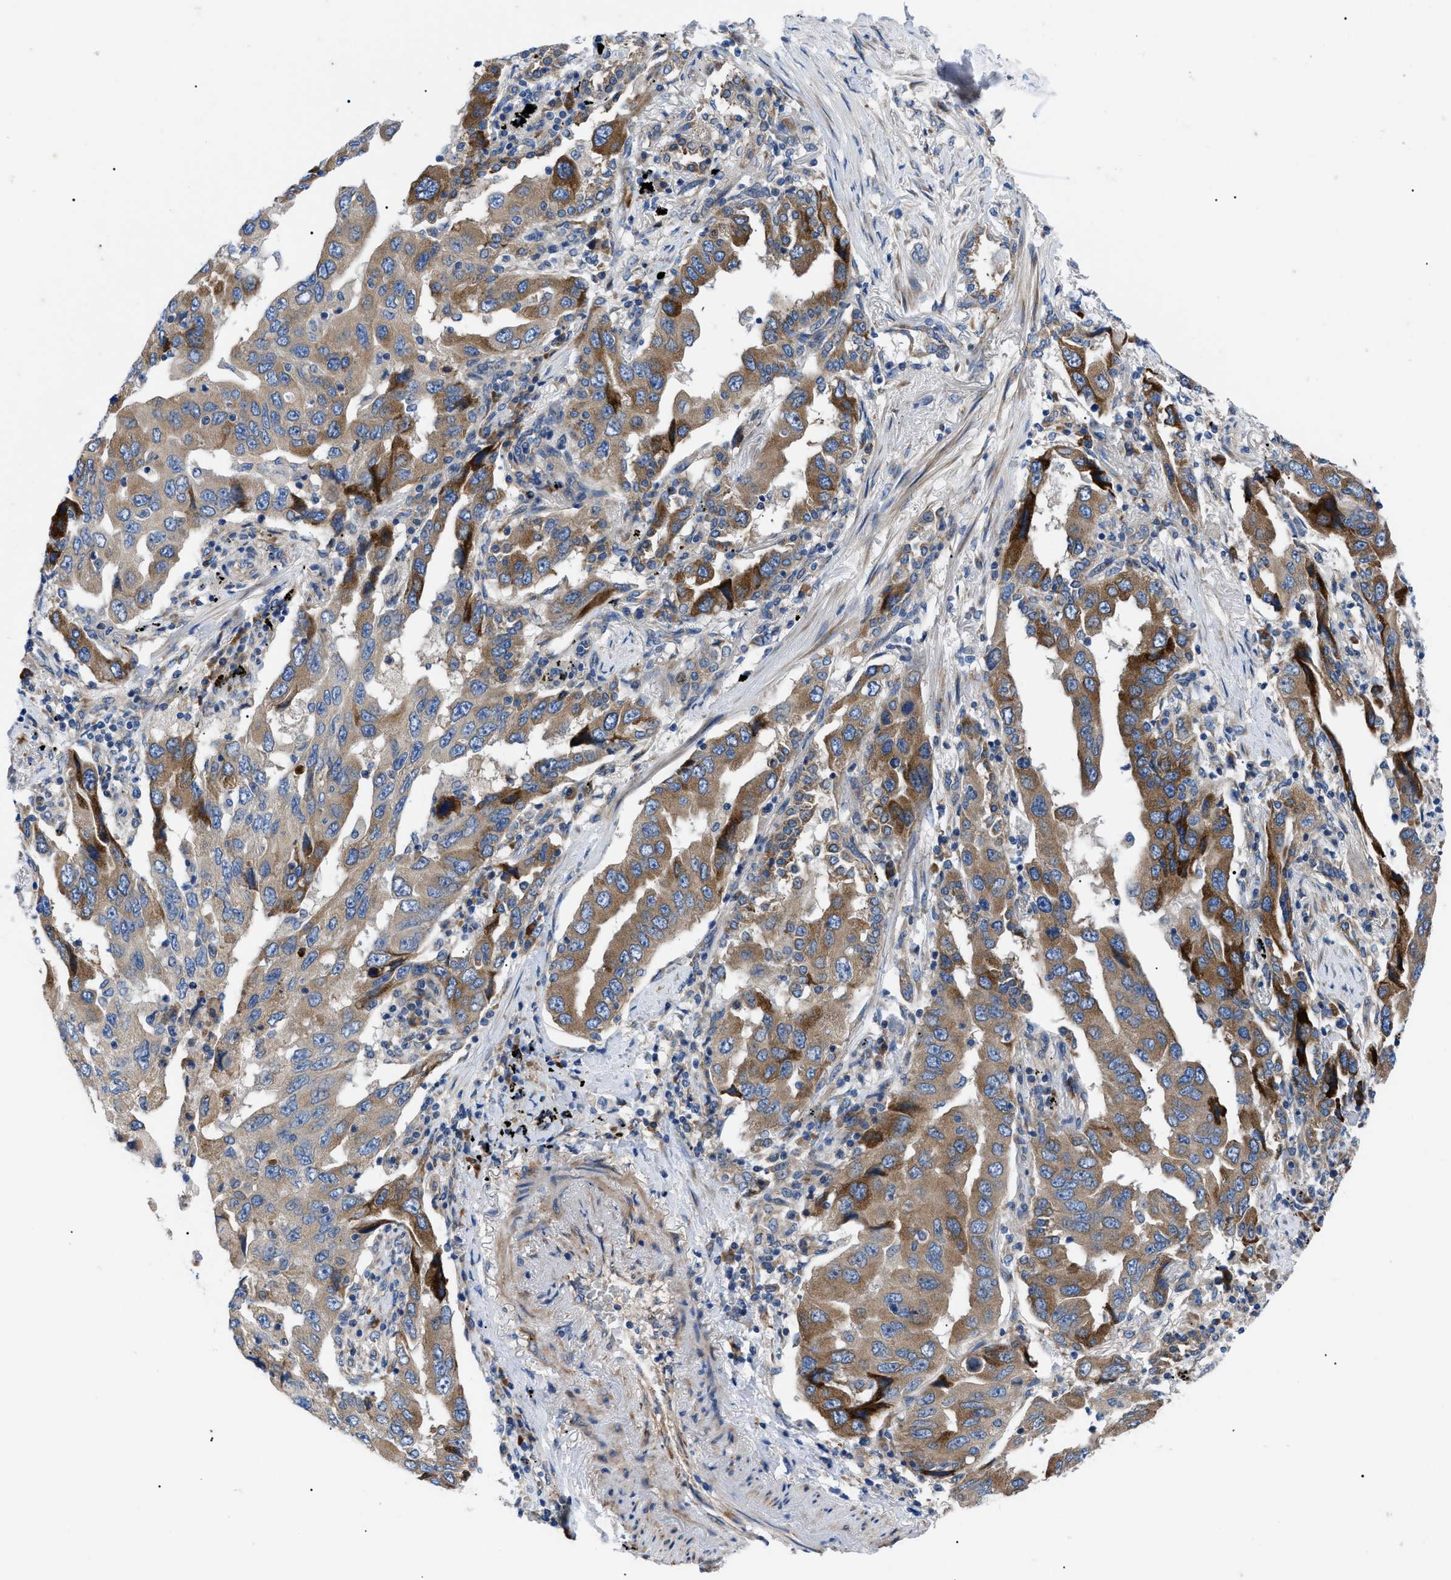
{"staining": {"intensity": "moderate", "quantity": ">75%", "location": "cytoplasmic/membranous"}, "tissue": "lung cancer", "cell_type": "Tumor cells", "image_type": "cancer", "snomed": [{"axis": "morphology", "description": "Adenocarcinoma, NOS"}, {"axis": "topography", "description": "Lung"}], "caption": "Moderate cytoplasmic/membranous protein positivity is appreciated in approximately >75% of tumor cells in lung cancer (adenocarcinoma).", "gene": "HSPB8", "patient": {"sex": "female", "age": 65}}